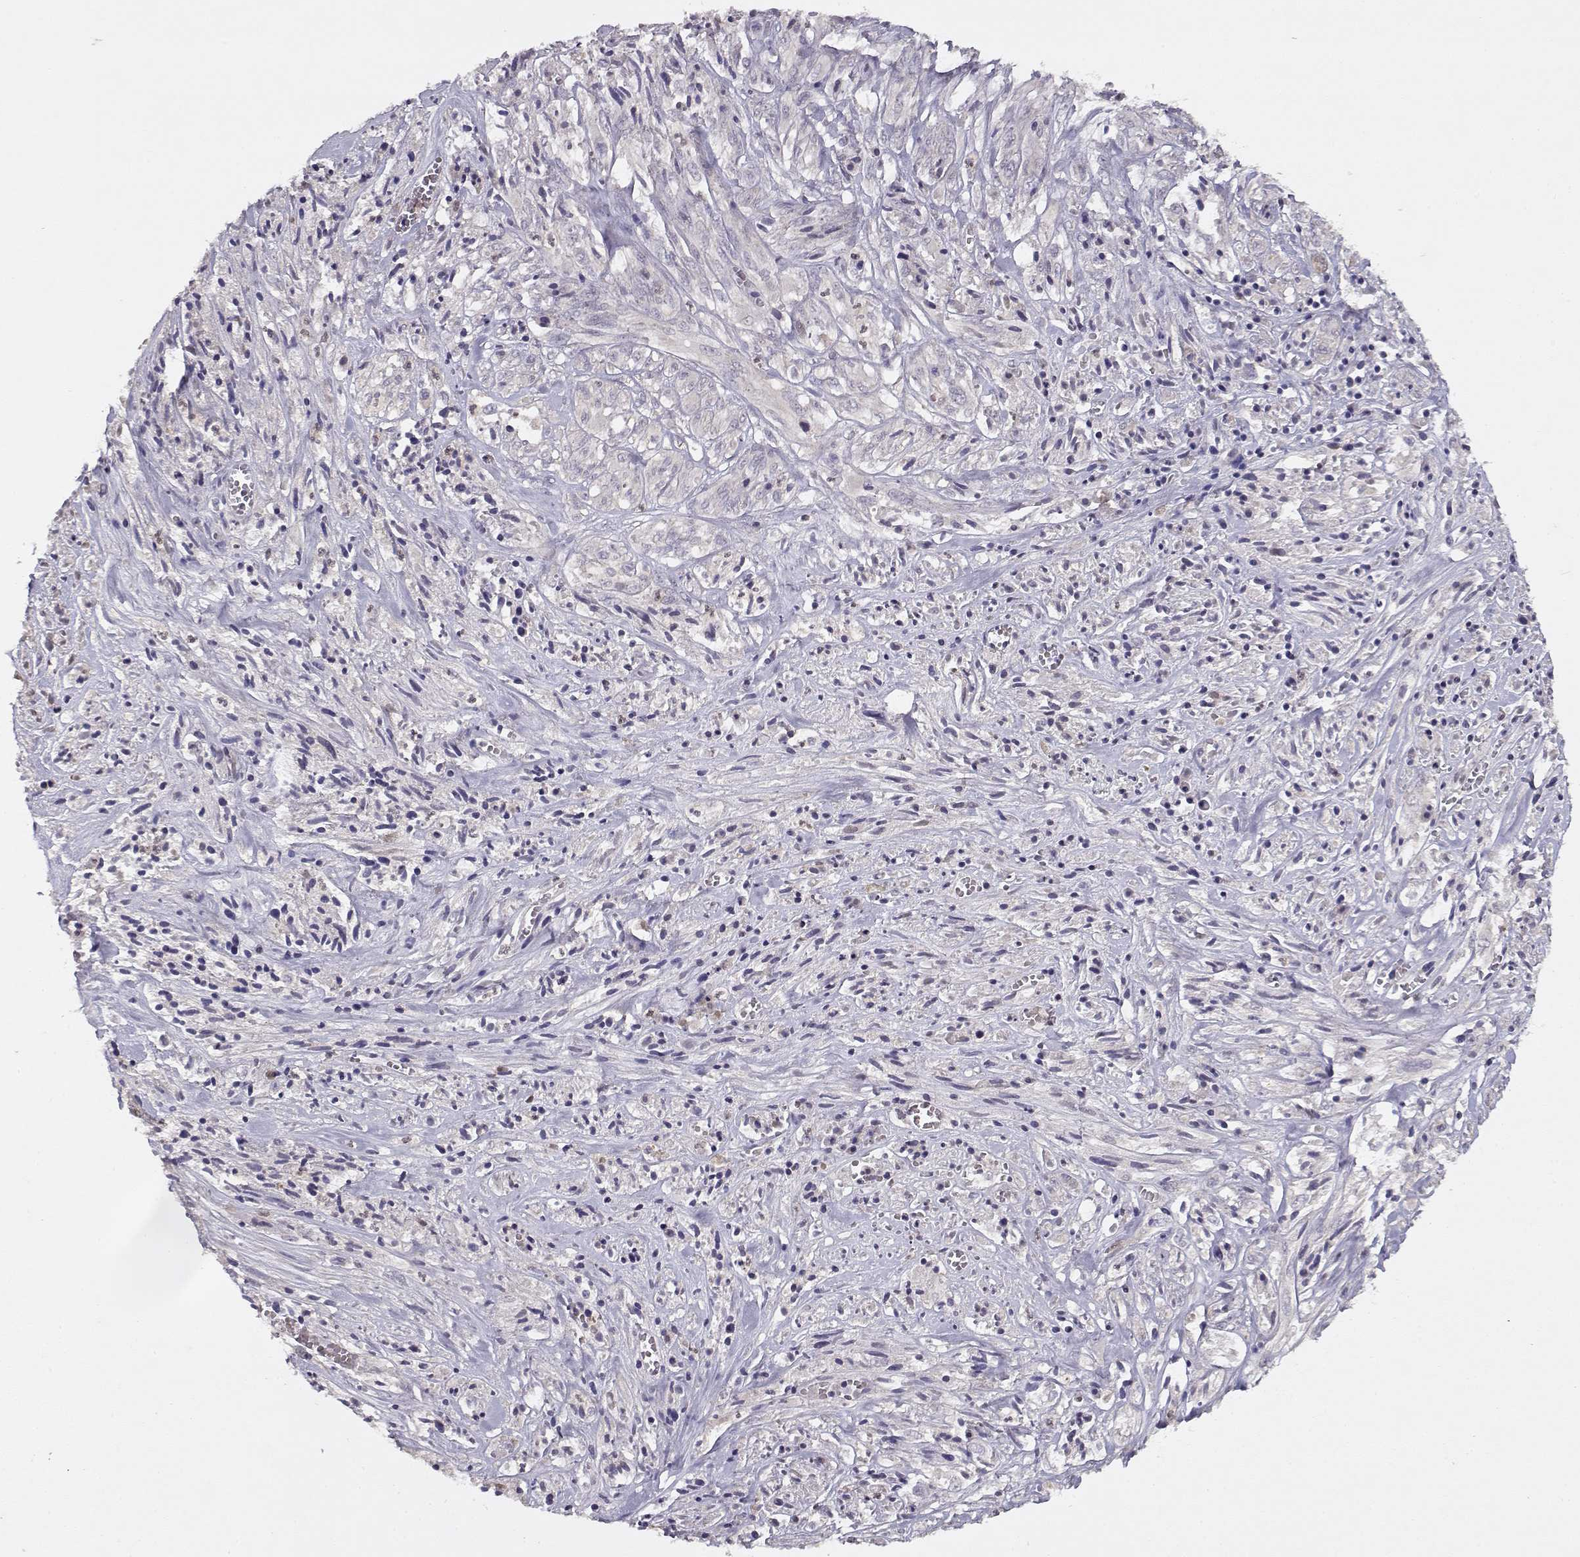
{"staining": {"intensity": "negative", "quantity": "none", "location": "none"}, "tissue": "melanoma", "cell_type": "Tumor cells", "image_type": "cancer", "snomed": [{"axis": "morphology", "description": "Malignant melanoma, NOS"}, {"axis": "topography", "description": "Skin"}], "caption": "Immunohistochemical staining of malignant melanoma shows no significant expression in tumor cells.", "gene": "BMX", "patient": {"sex": "female", "age": 91}}